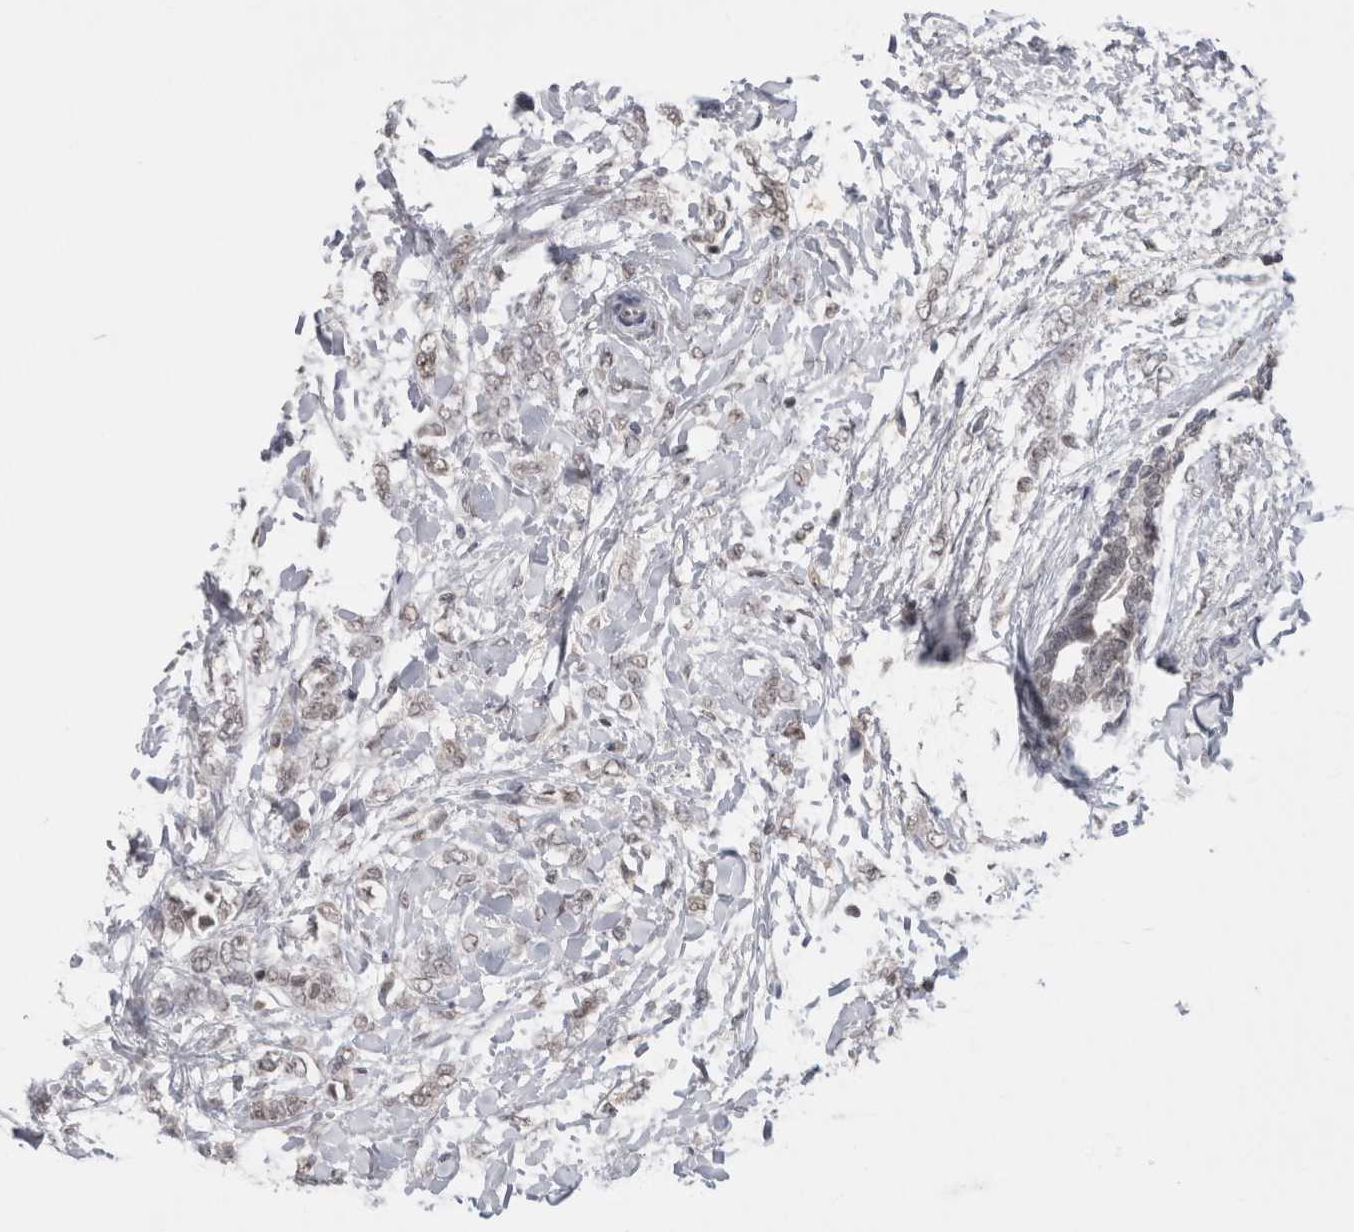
{"staining": {"intensity": "weak", "quantity": "<25%", "location": "nuclear"}, "tissue": "breast cancer", "cell_type": "Tumor cells", "image_type": "cancer", "snomed": [{"axis": "morphology", "description": "Lobular carcinoma, in situ"}, {"axis": "morphology", "description": "Lobular carcinoma"}, {"axis": "topography", "description": "Breast"}], "caption": "Breast lobular carcinoma in situ was stained to show a protein in brown. There is no significant staining in tumor cells.", "gene": "DAXX", "patient": {"sex": "female", "age": 41}}